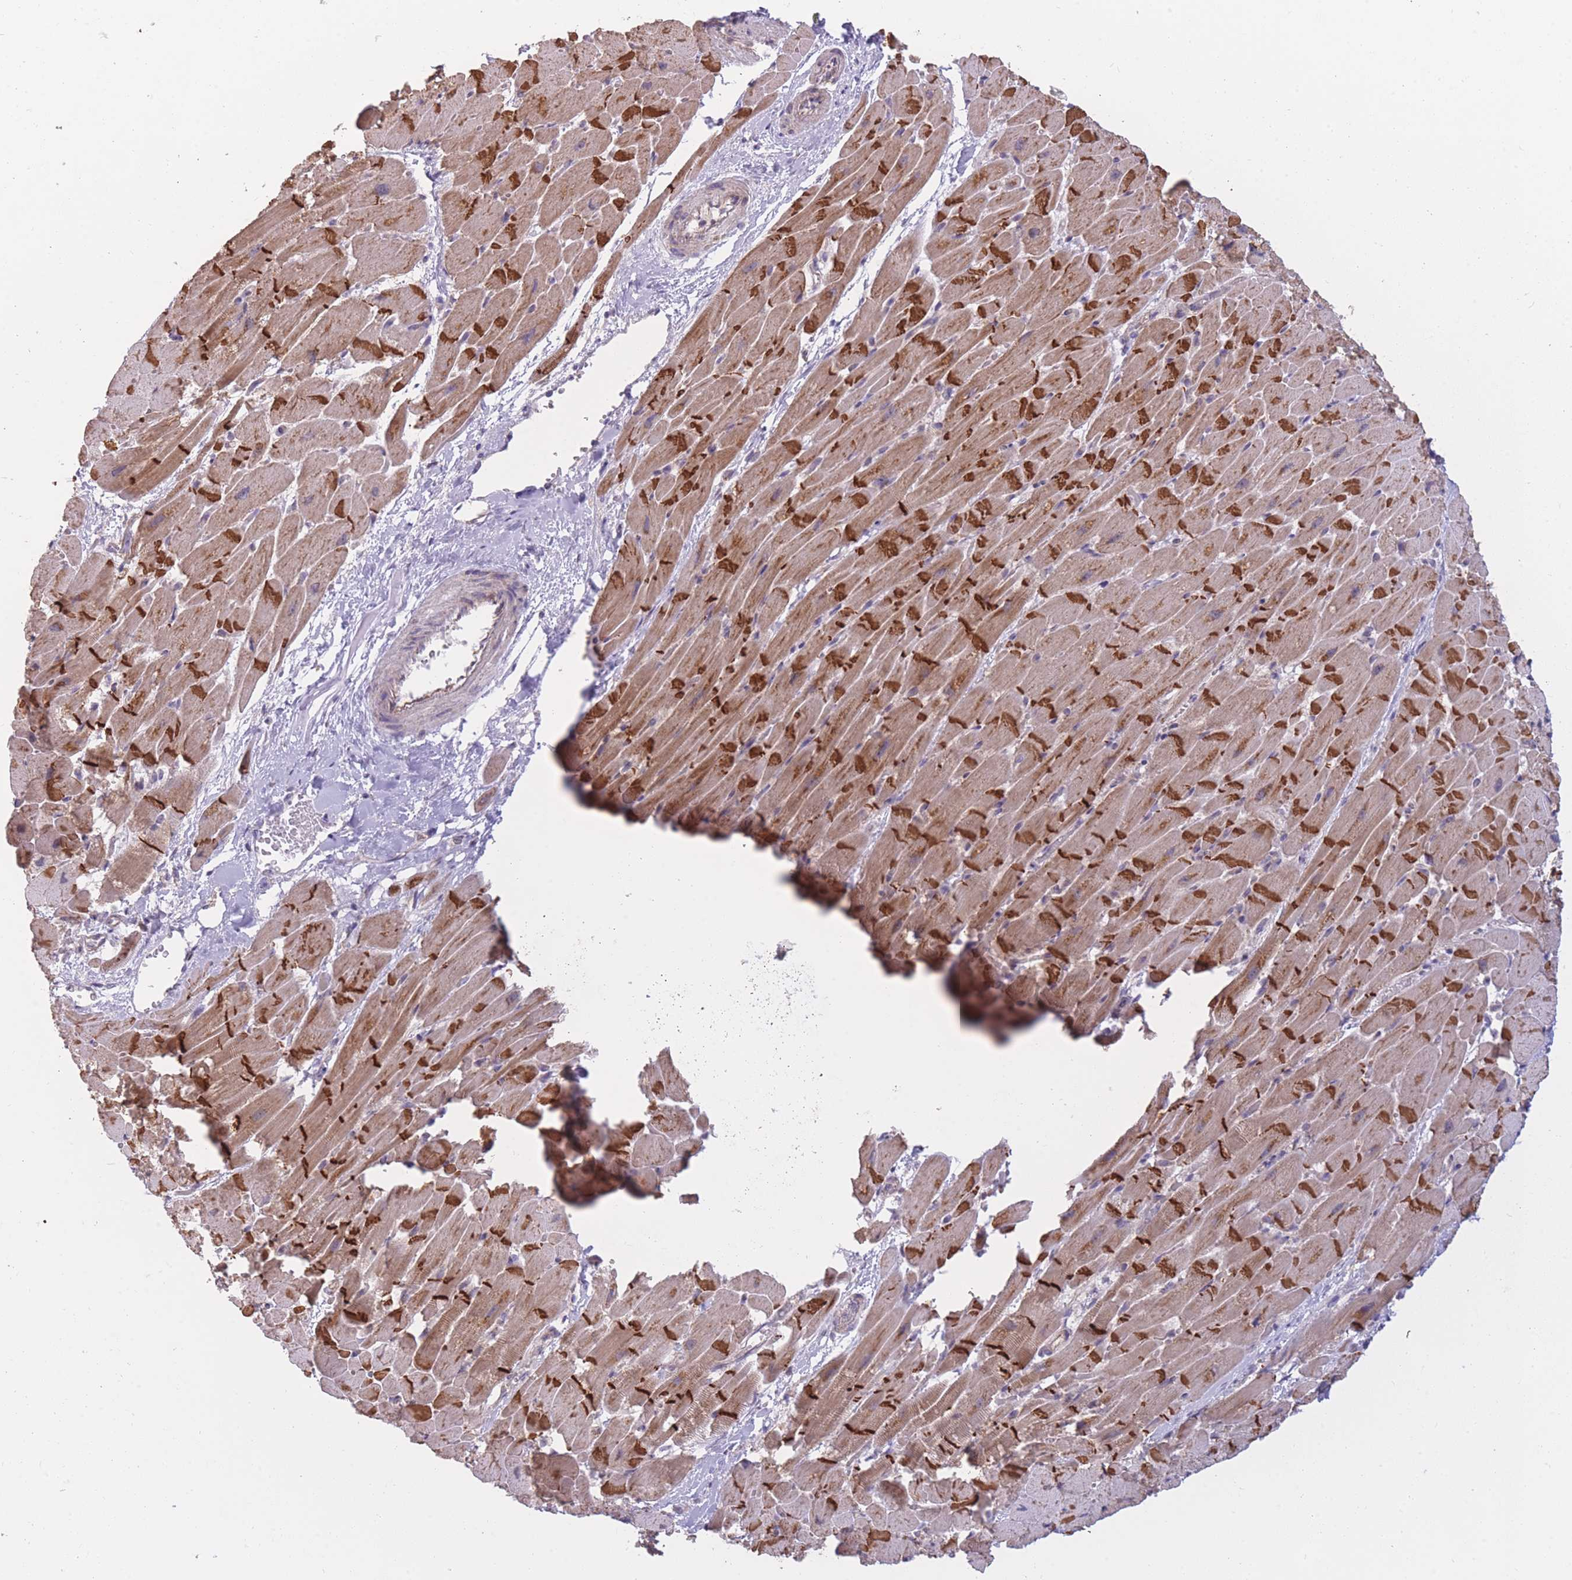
{"staining": {"intensity": "strong", "quantity": ">75%", "location": "cytoplasmic/membranous"}, "tissue": "heart muscle", "cell_type": "Cardiomyocytes", "image_type": "normal", "snomed": [{"axis": "morphology", "description": "Normal tissue, NOS"}, {"axis": "topography", "description": "Heart"}], "caption": "Protein analysis of unremarkable heart muscle shows strong cytoplasmic/membranous staining in about >75% of cardiomyocytes. The staining was performed using DAB (3,3'-diaminobenzidine), with brown indicating positive protein expression. Nuclei are stained blue with hematoxylin.", "gene": "MRPS18C", "patient": {"sex": "male", "age": 37}}